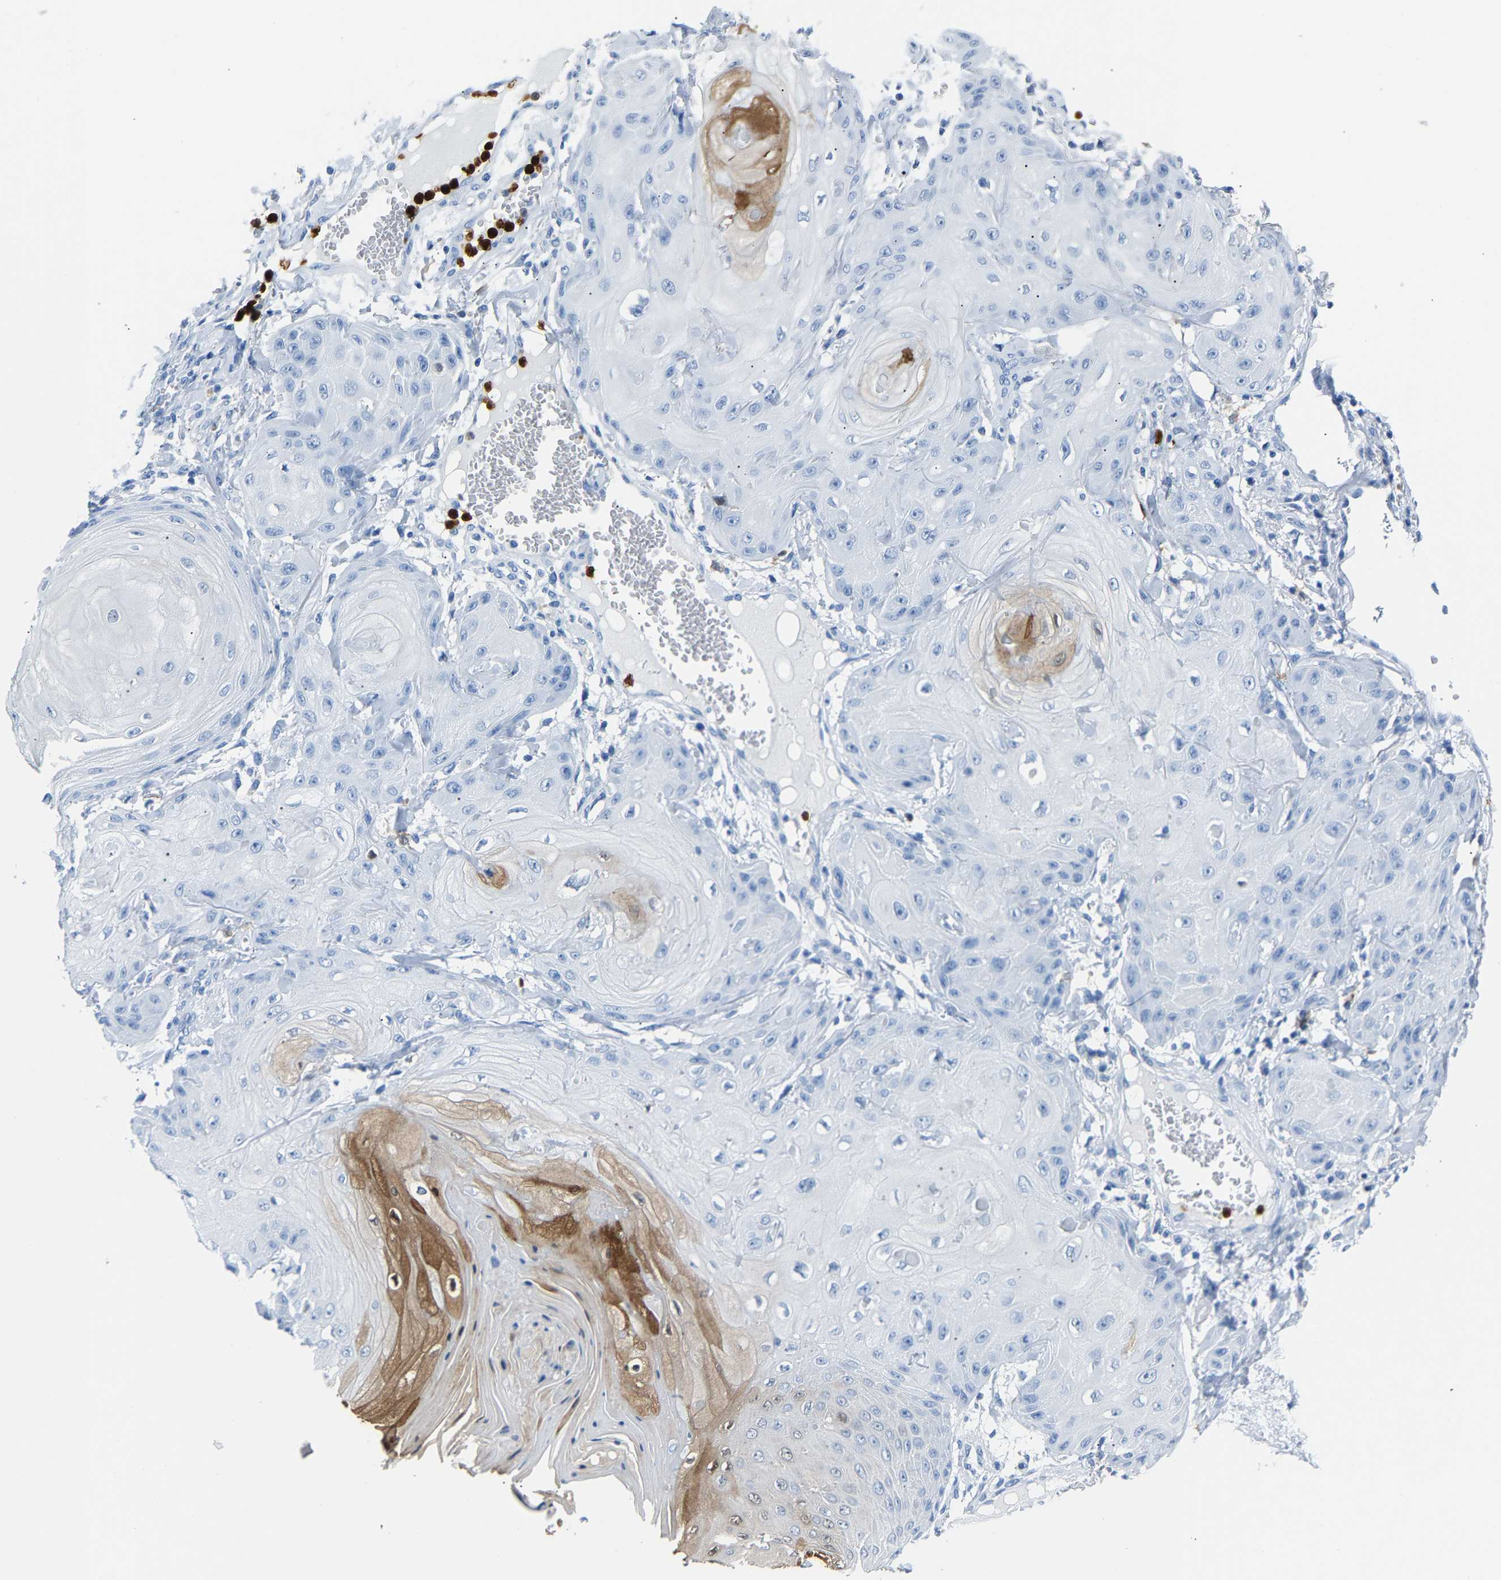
{"staining": {"intensity": "negative", "quantity": "none", "location": "none"}, "tissue": "skin cancer", "cell_type": "Tumor cells", "image_type": "cancer", "snomed": [{"axis": "morphology", "description": "Squamous cell carcinoma, NOS"}, {"axis": "topography", "description": "Skin"}], "caption": "Tumor cells show no significant staining in skin cancer (squamous cell carcinoma). (Brightfield microscopy of DAB (3,3'-diaminobenzidine) immunohistochemistry at high magnification).", "gene": "S100P", "patient": {"sex": "male", "age": 74}}